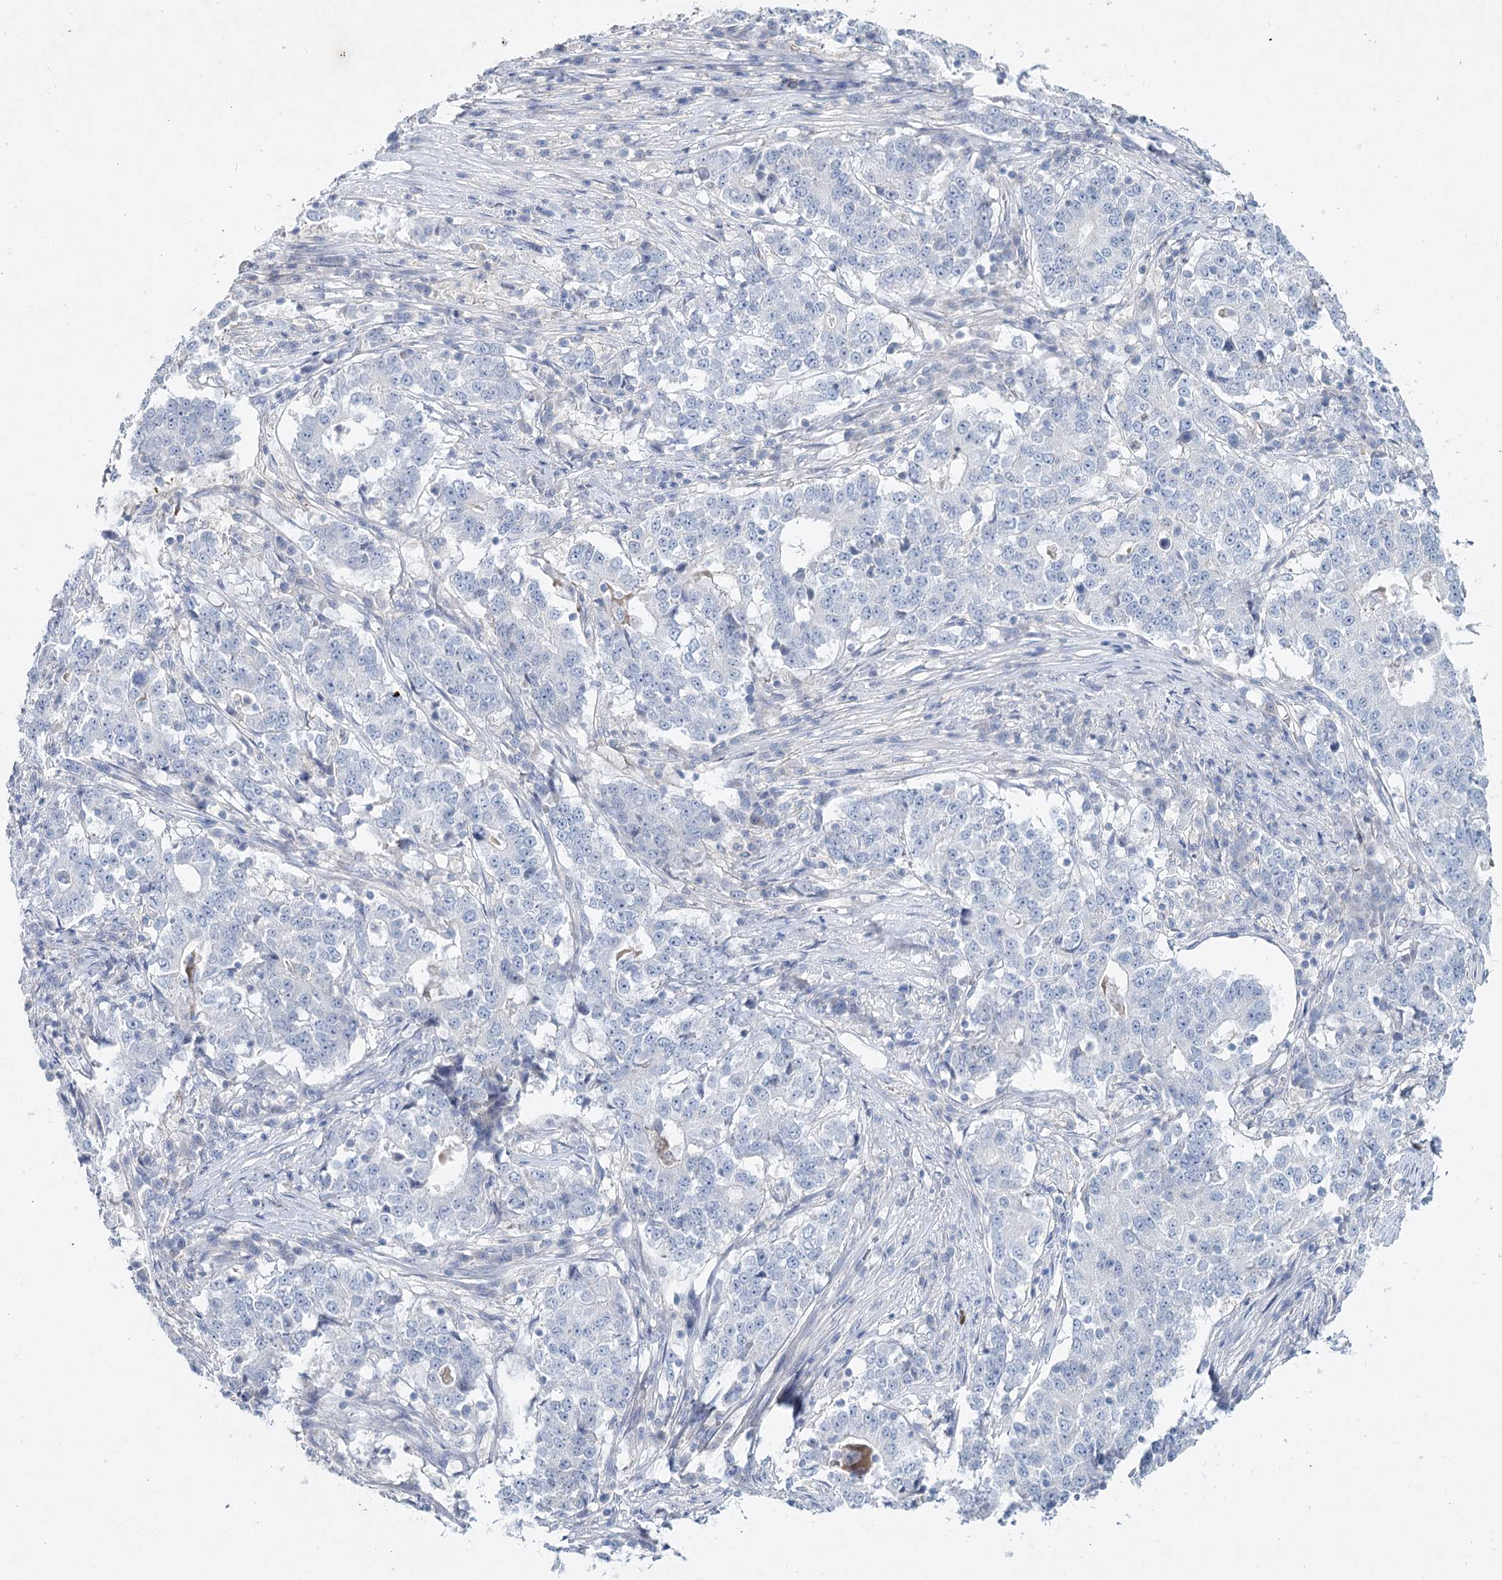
{"staining": {"intensity": "negative", "quantity": "none", "location": "none"}, "tissue": "stomach cancer", "cell_type": "Tumor cells", "image_type": "cancer", "snomed": [{"axis": "morphology", "description": "Adenocarcinoma, NOS"}, {"axis": "topography", "description": "Stomach"}], "caption": "Image shows no significant protein staining in tumor cells of stomach cancer.", "gene": "MAP3K13", "patient": {"sex": "male", "age": 59}}